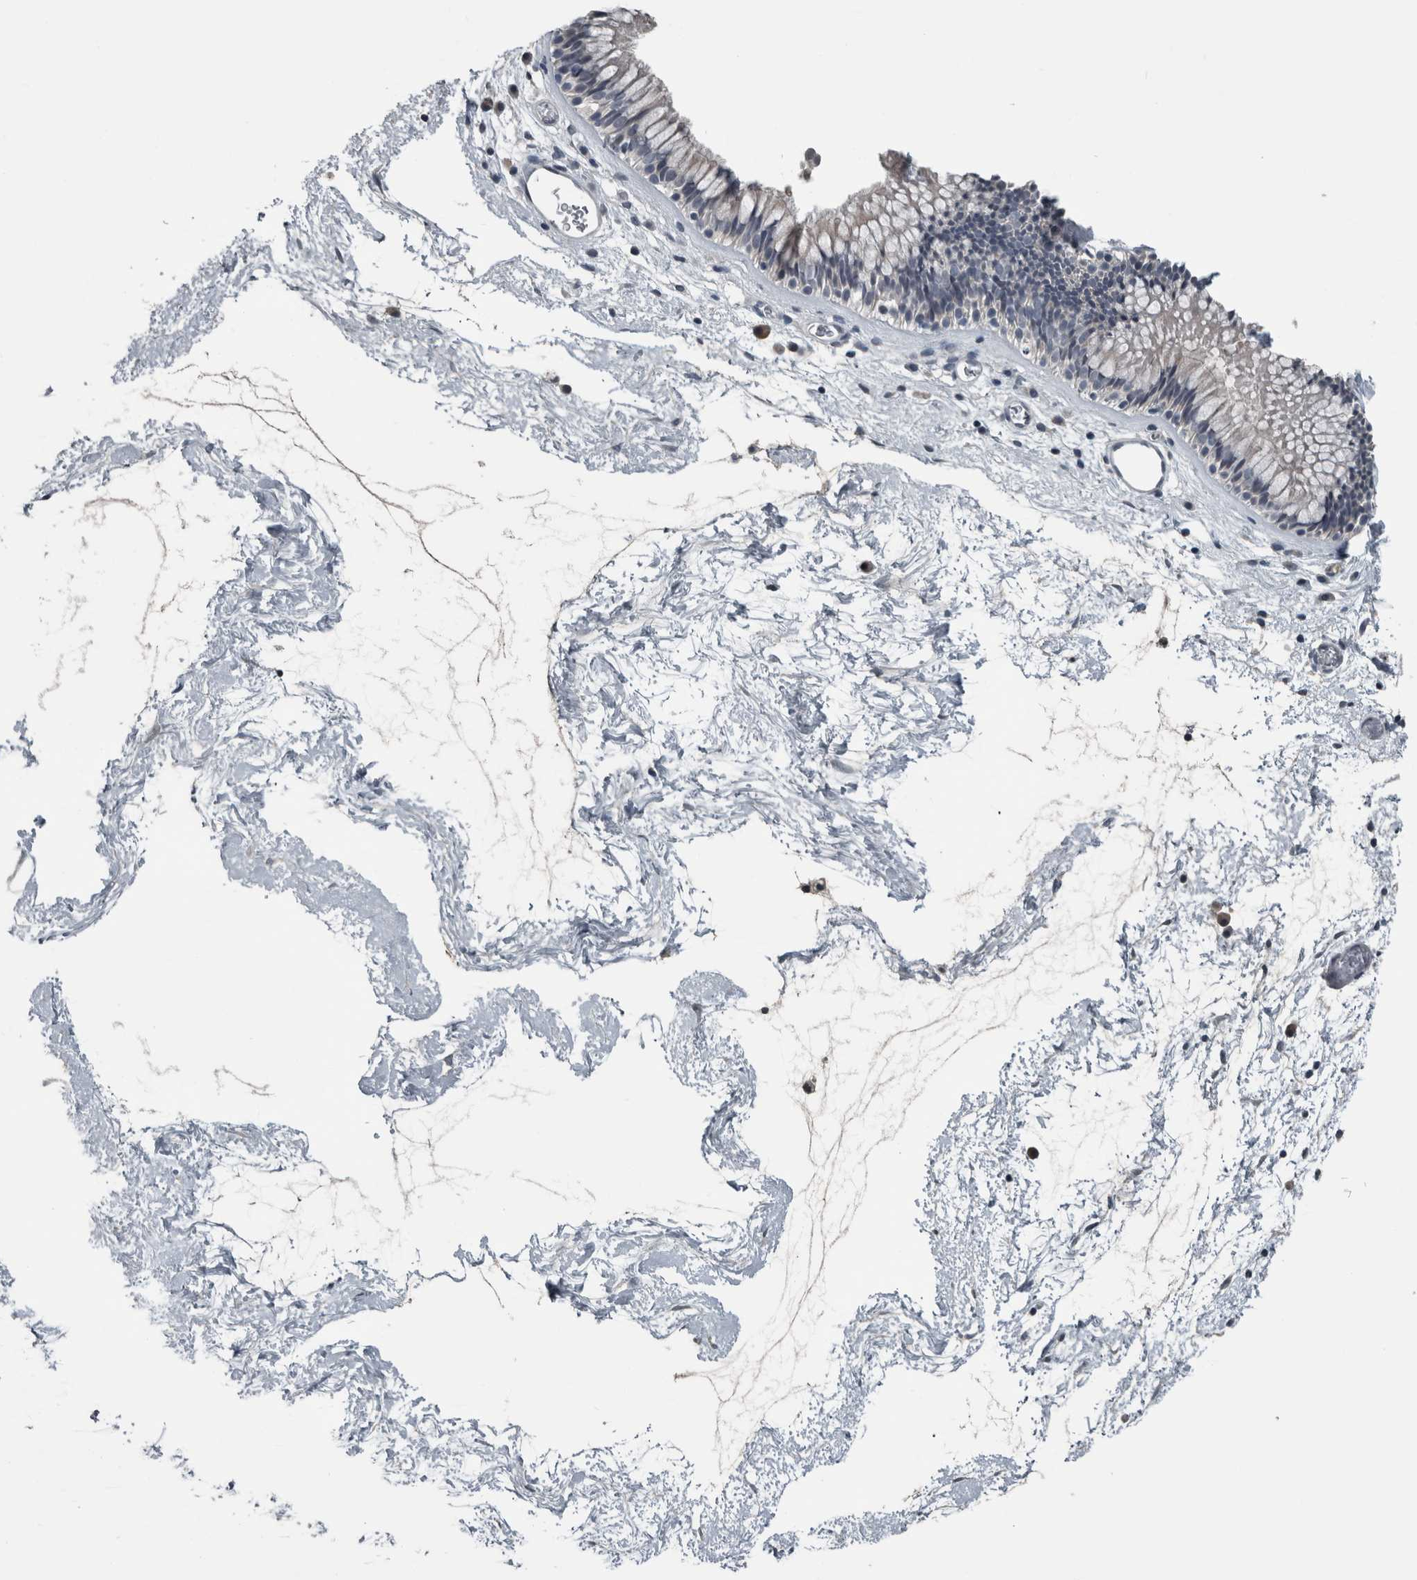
{"staining": {"intensity": "negative", "quantity": "none", "location": "none"}, "tissue": "nasopharynx", "cell_type": "Respiratory epithelial cells", "image_type": "normal", "snomed": [{"axis": "morphology", "description": "Normal tissue, NOS"}, {"axis": "morphology", "description": "Inflammation, NOS"}, {"axis": "topography", "description": "Nasopharynx"}], "caption": "Immunohistochemical staining of normal nasopharynx displays no significant expression in respiratory epithelial cells. Brightfield microscopy of immunohistochemistry (IHC) stained with DAB (3,3'-diaminobenzidine) (brown) and hematoxylin (blue), captured at high magnification.", "gene": "KRT20", "patient": {"sex": "male", "age": 48}}